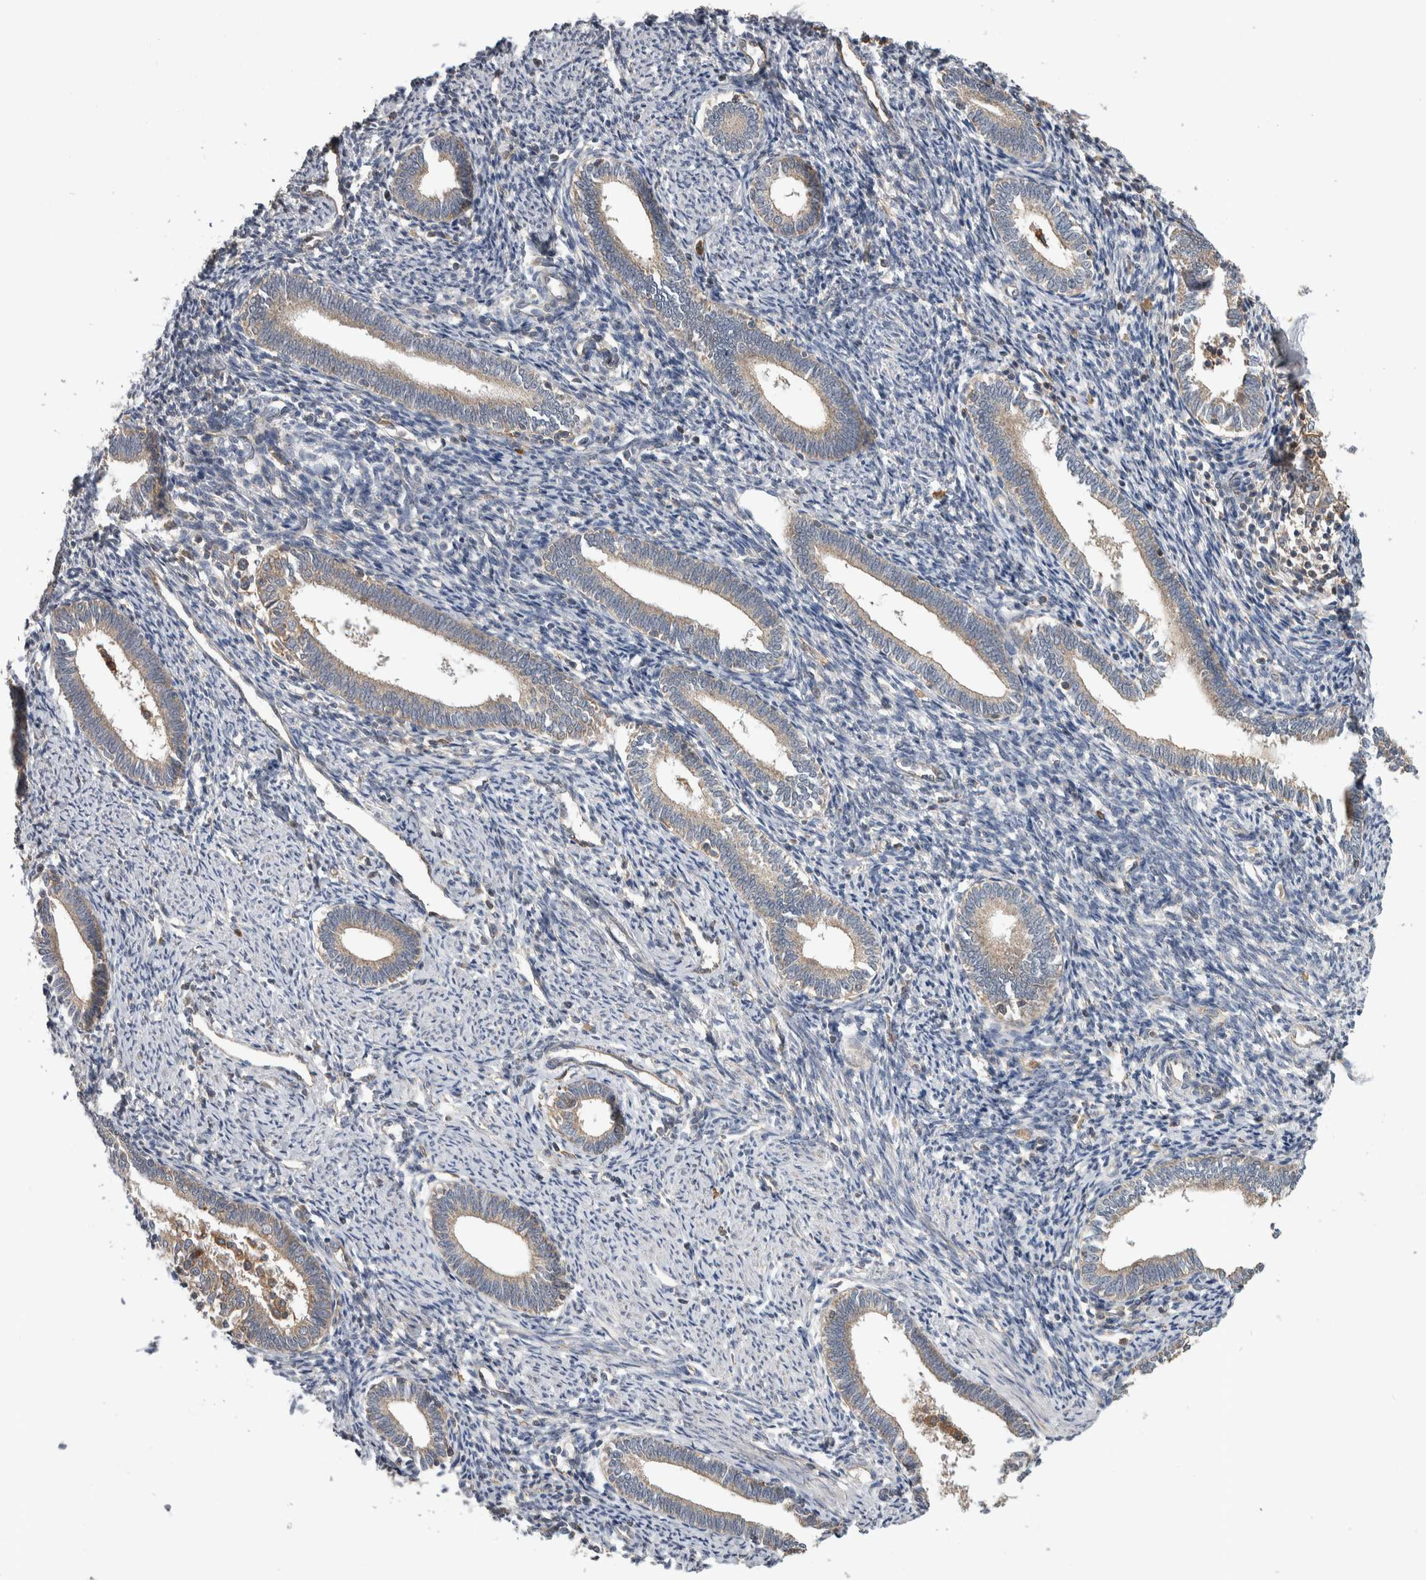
{"staining": {"intensity": "negative", "quantity": "none", "location": "none"}, "tissue": "endometrium", "cell_type": "Cells in endometrial stroma", "image_type": "normal", "snomed": [{"axis": "morphology", "description": "Normal tissue, NOS"}, {"axis": "topography", "description": "Endometrium"}], "caption": "Photomicrograph shows no significant protein staining in cells in endometrial stroma of unremarkable endometrium. (Brightfield microscopy of DAB (3,3'-diaminobenzidine) immunohistochemistry (IHC) at high magnification).", "gene": "SDCBP", "patient": {"sex": "female", "age": 41}}